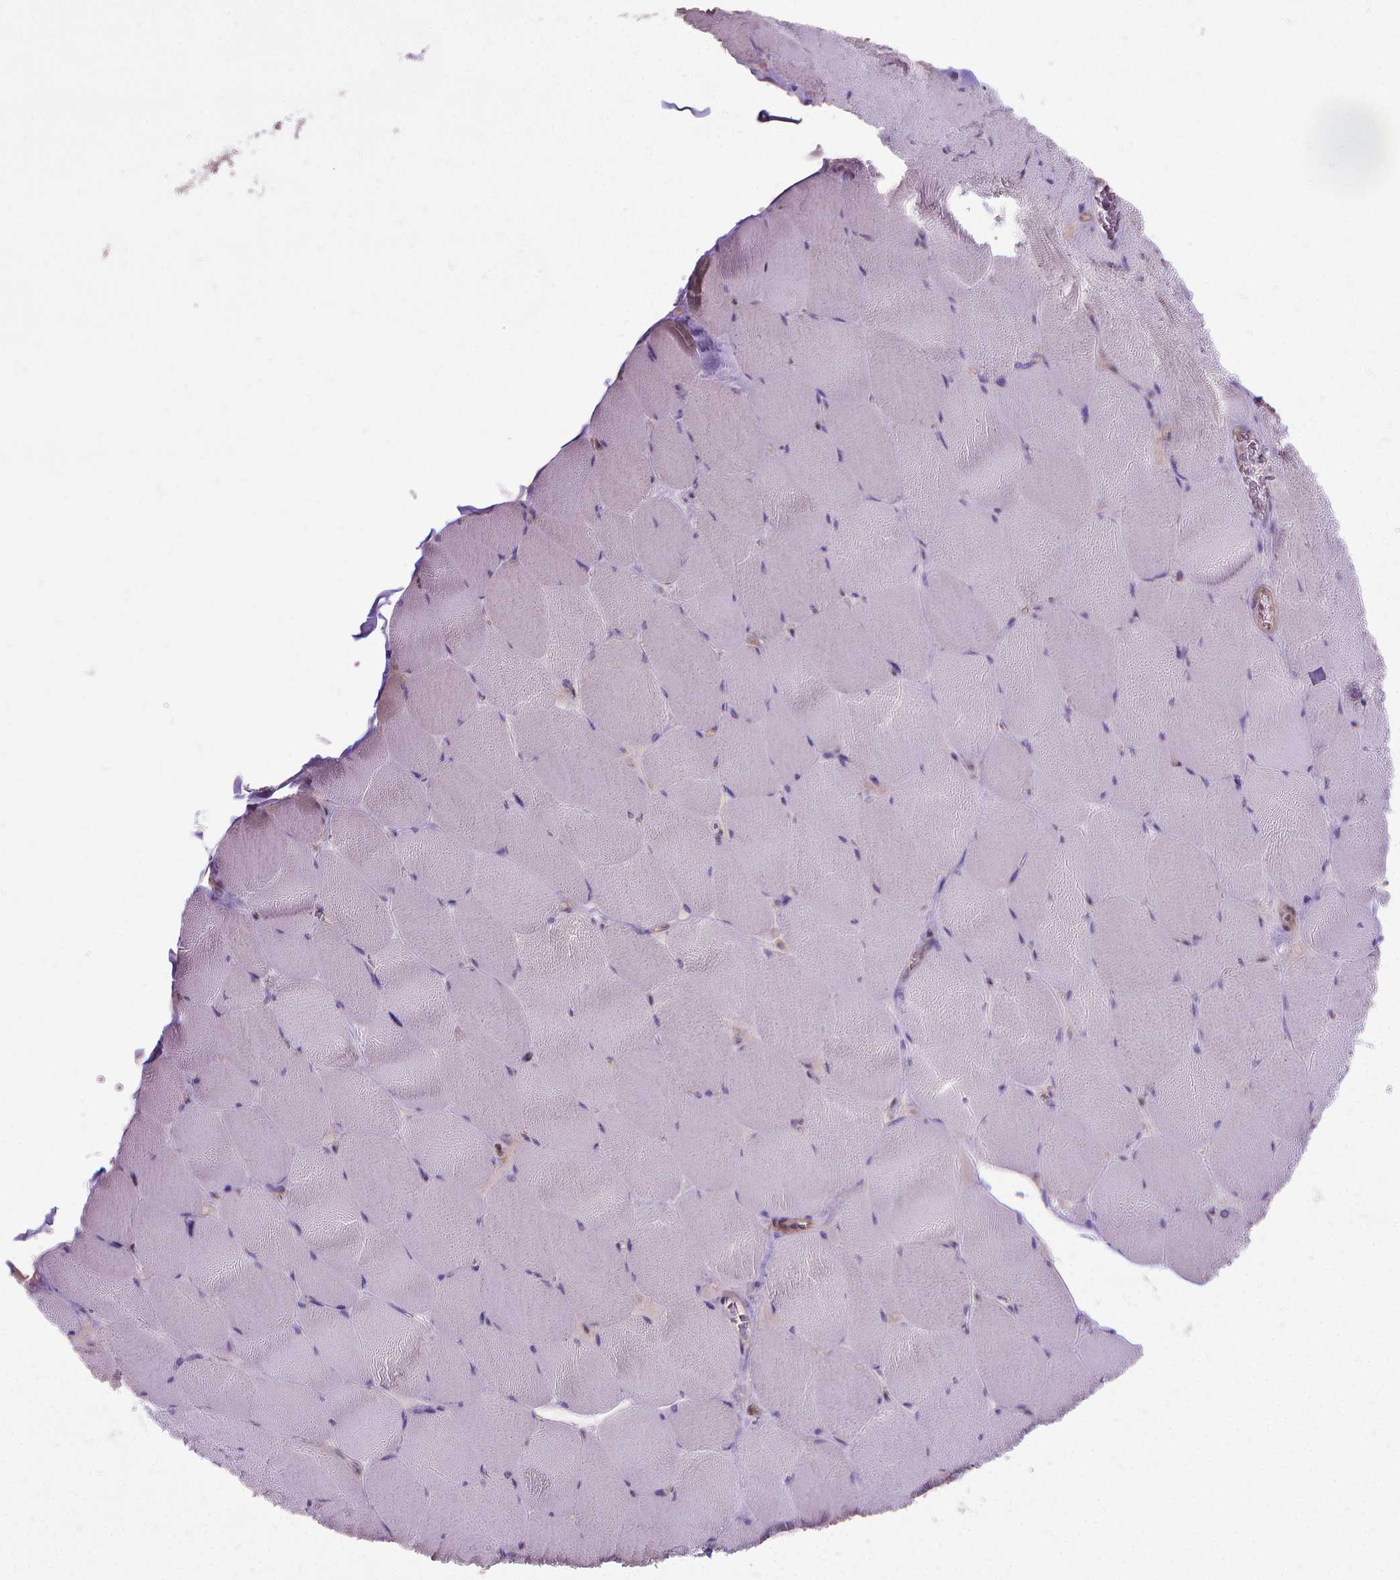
{"staining": {"intensity": "negative", "quantity": "none", "location": "none"}, "tissue": "skeletal muscle", "cell_type": "Myocytes", "image_type": "normal", "snomed": [{"axis": "morphology", "description": "Normal tissue, NOS"}, {"axis": "topography", "description": "Skeletal muscle"}], "caption": "This is an immunohistochemistry (IHC) micrograph of normal human skeletal muscle. There is no staining in myocytes.", "gene": "CFAP299", "patient": {"sex": "female", "age": 75}}